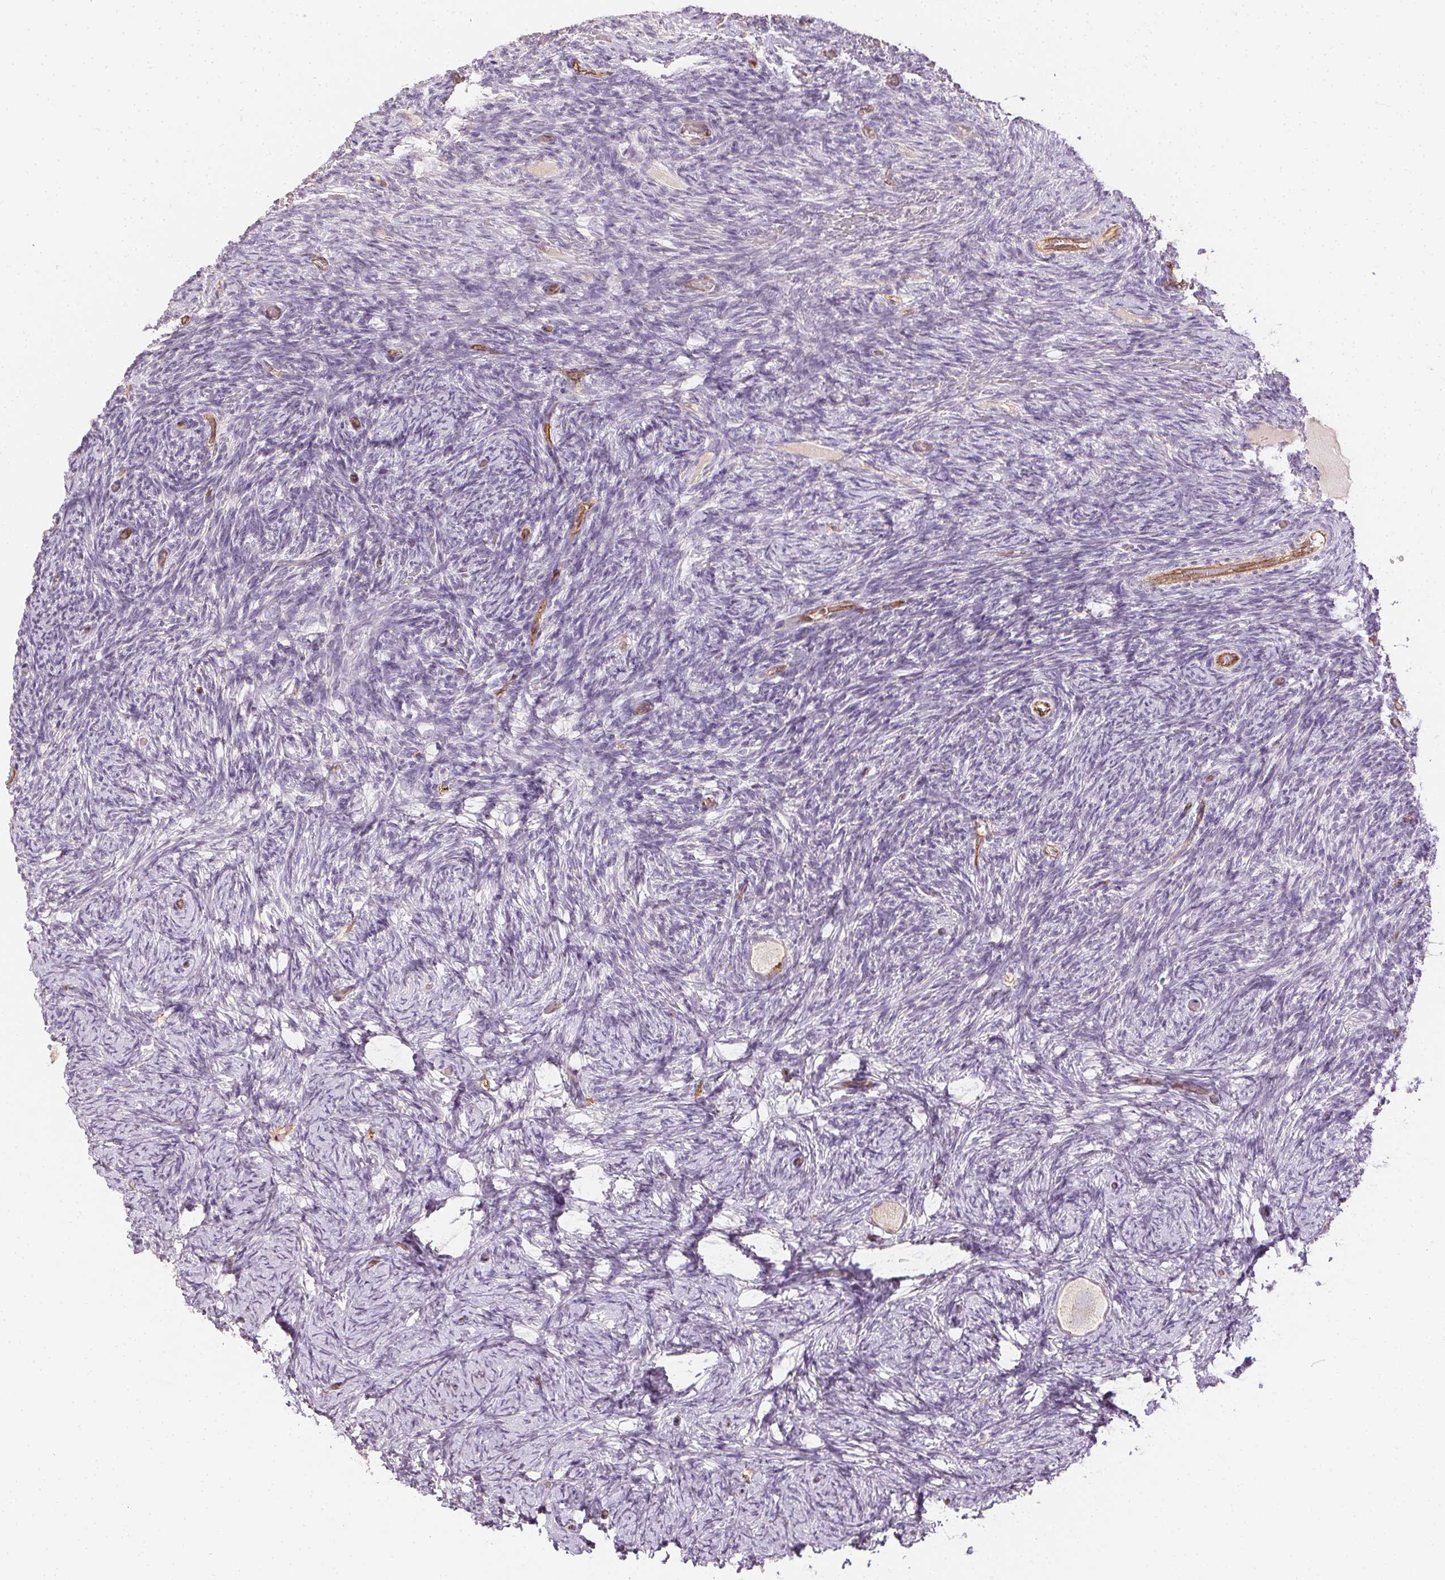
{"staining": {"intensity": "moderate", "quantity": "<25%", "location": "cytoplasmic/membranous"}, "tissue": "ovary", "cell_type": "Follicle cells", "image_type": "normal", "snomed": [{"axis": "morphology", "description": "Normal tissue, NOS"}, {"axis": "topography", "description": "Ovary"}], "caption": "Protein expression analysis of unremarkable human ovary reveals moderate cytoplasmic/membranous positivity in about <25% of follicle cells.", "gene": "PODXL", "patient": {"sex": "female", "age": 34}}